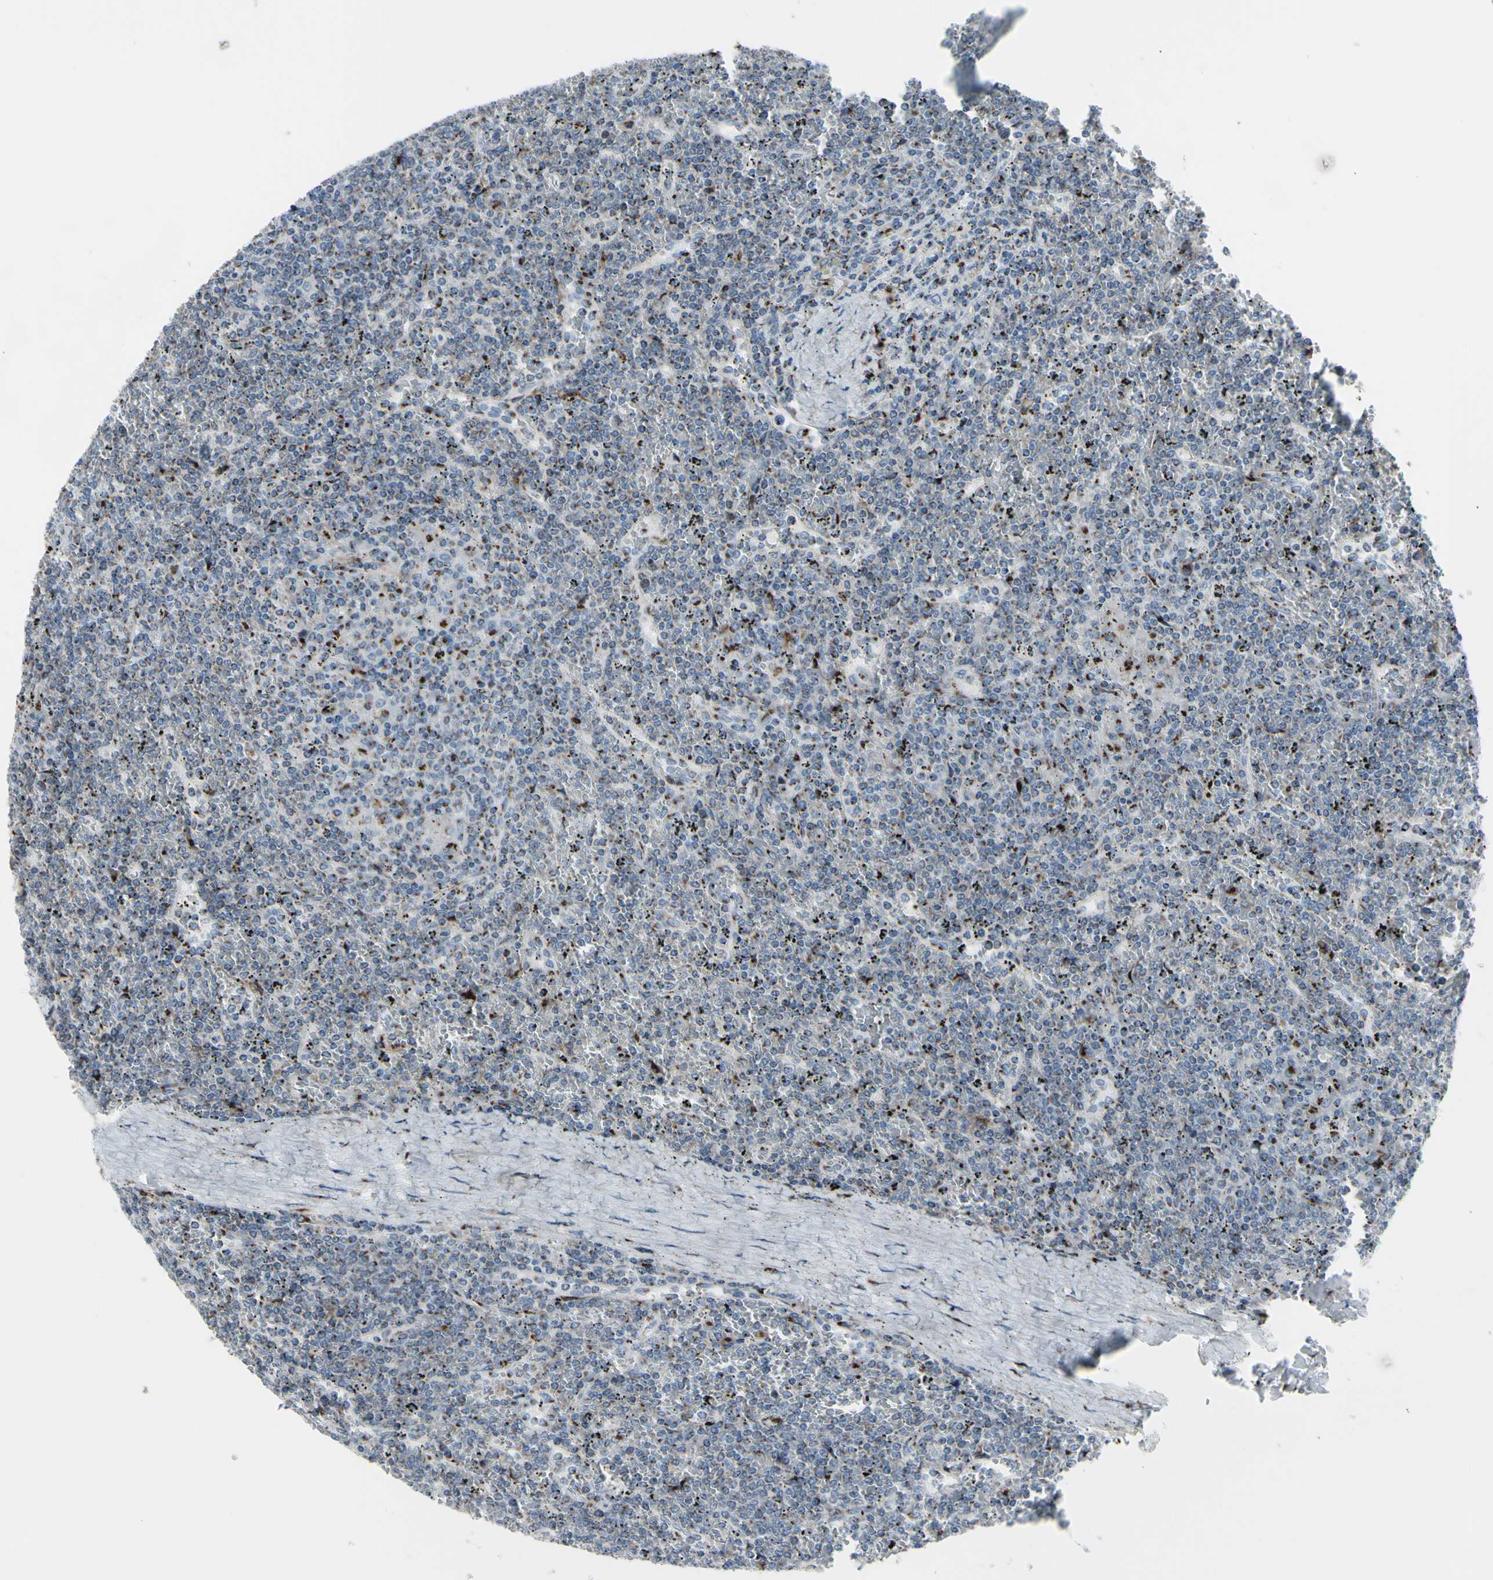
{"staining": {"intensity": "moderate", "quantity": "<25%", "location": "cytoplasmic/membranous"}, "tissue": "lymphoma", "cell_type": "Tumor cells", "image_type": "cancer", "snomed": [{"axis": "morphology", "description": "Malignant lymphoma, non-Hodgkin's type, Low grade"}, {"axis": "topography", "description": "Spleen"}], "caption": "IHC of human low-grade malignant lymphoma, non-Hodgkin's type demonstrates low levels of moderate cytoplasmic/membranous positivity in about <25% of tumor cells. The staining is performed using DAB (3,3'-diaminobenzidine) brown chromogen to label protein expression. The nuclei are counter-stained blue using hematoxylin.", "gene": "GLG1", "patient": {"sex": "female", "age": 19}}